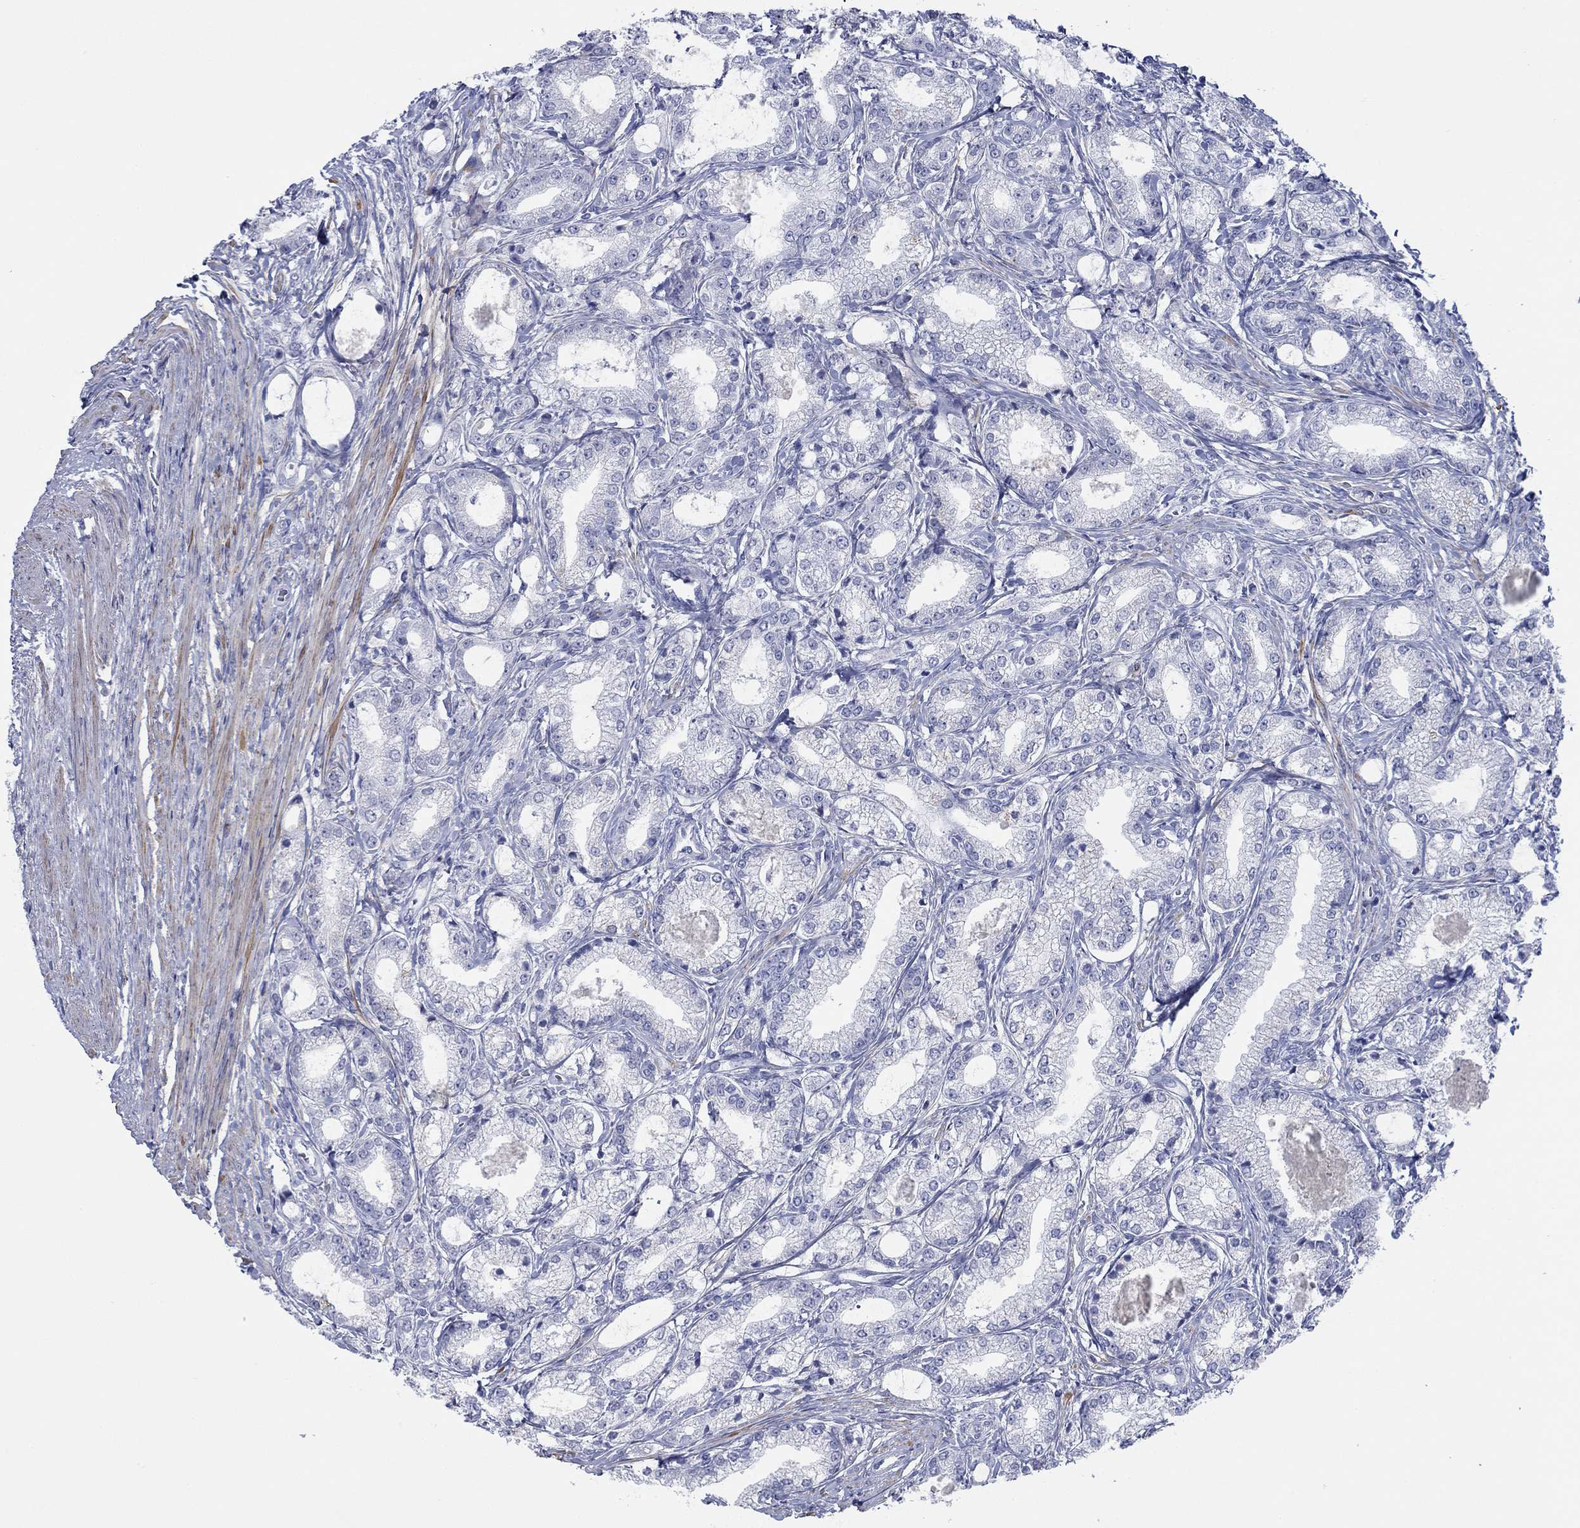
{"staining": {"intensity": "negative", "quantity": "none", "location": "none"}, "tissue": "prostate cancer", "cell_type": "Tumor cells", "image_type": "cancer", "snomed": [{"axis": "morphology", "description": "Adenocarcinoma, NOS"}, {"axis": "topography", "description": "Prostate and seminal vesicle, NOS"}, {"axis": "topography", "description": "Prostate"}], "caption": "Human adenocarcinoma (prostate) stained for a protein using IHC exhibits no expression in tumor cells.", "gene": "PDYN", "patient": {"sex": "male", "age": 62}}